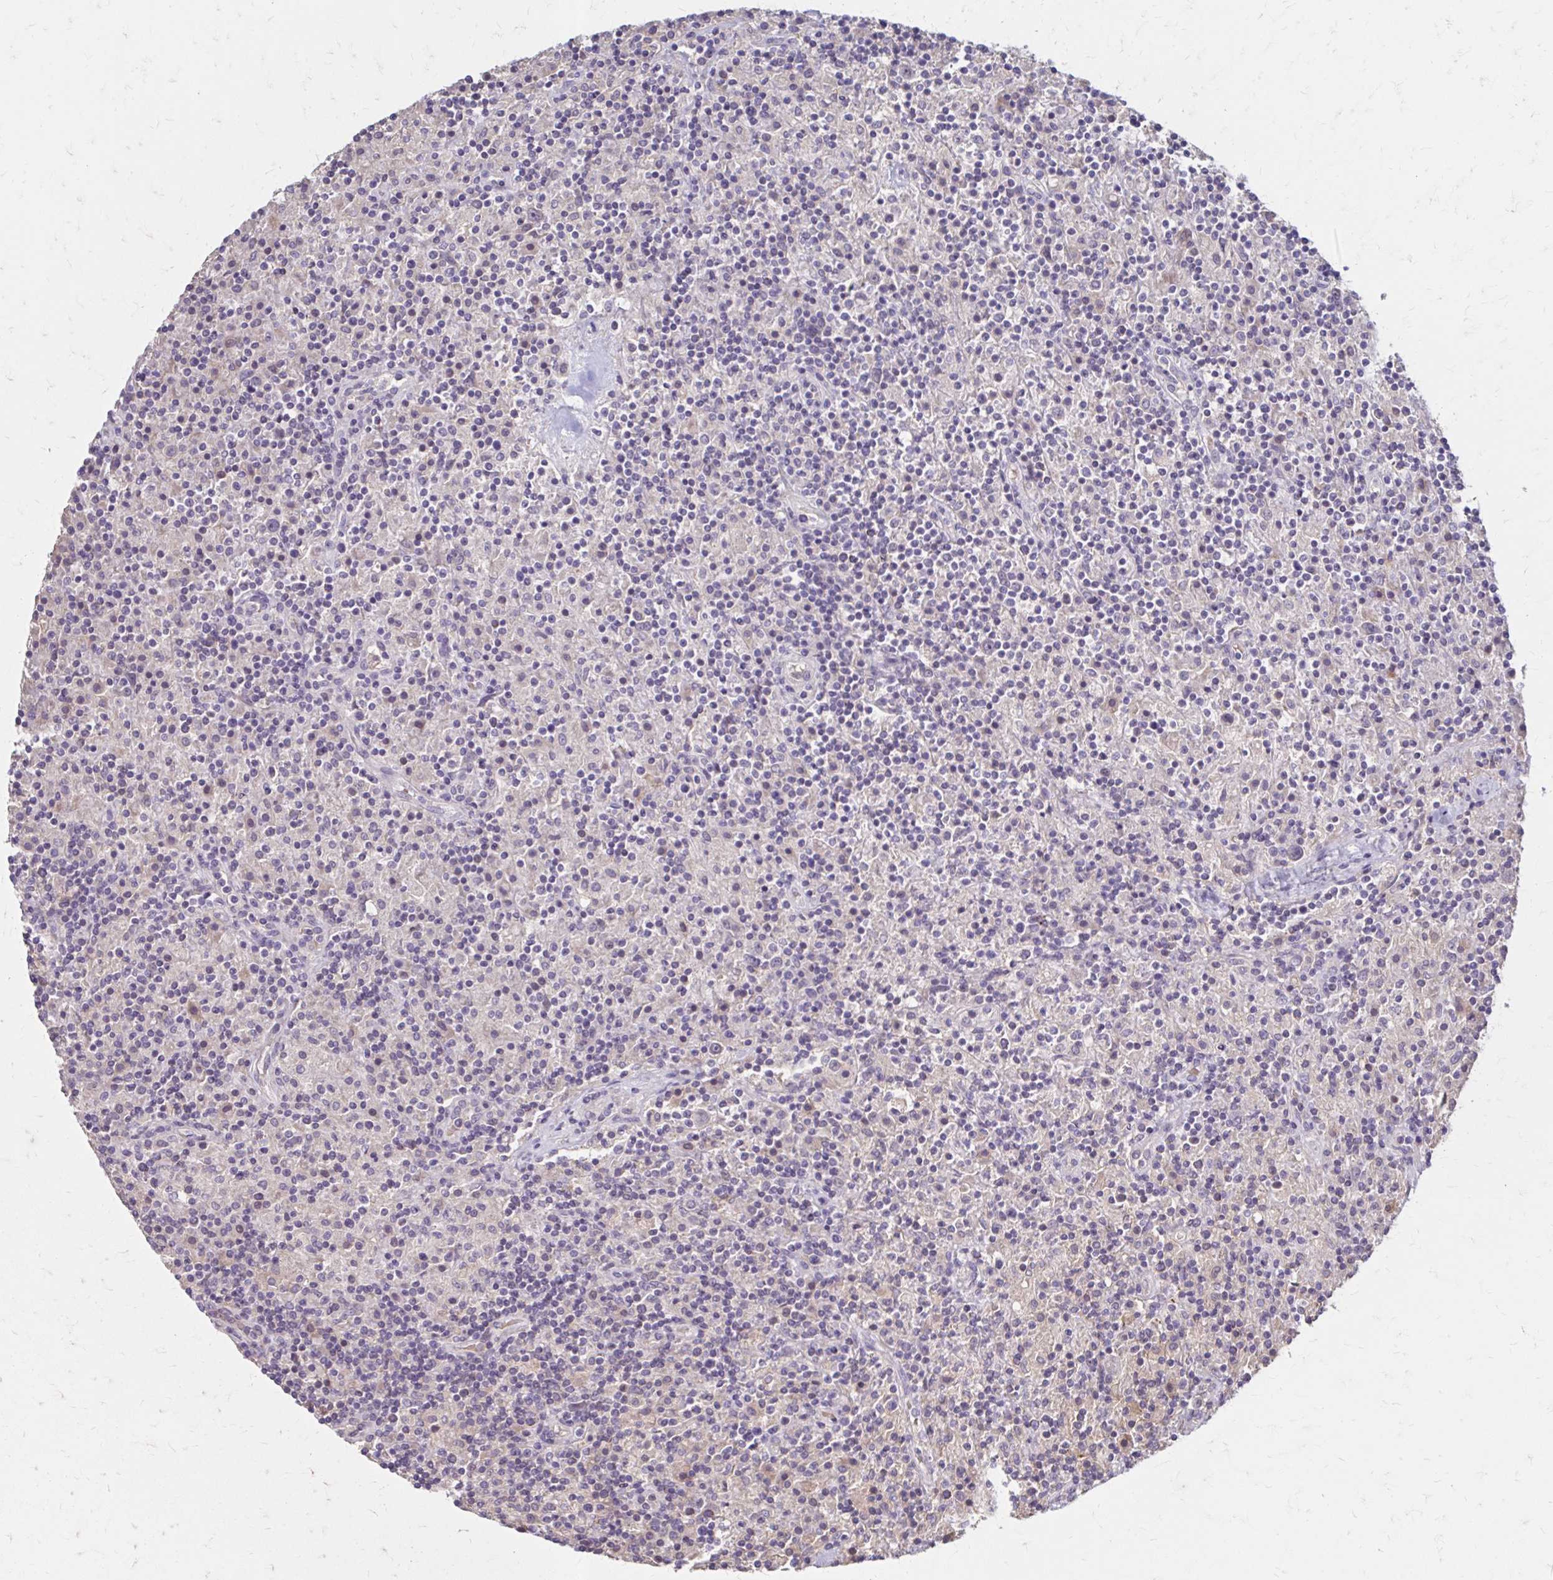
{"staining": {"intensity": "negative", "quantity": "none", "location": "none"}, "tissue": "lymphoma", "cell_type": "Tumor cells", "image_type": "cancer", "snomed": [{"axis": "morphology", "description": "Hodgkin's disease, NOS"}, {"axis": "topography", "description": "Lymph node"}], "caption": "An image of Hodgkin's disease stained for a protein demonstrates no brown staining in tumor cells.", "gene": "HMGCS2", "patient": {"sex": "male", "age": 70}}